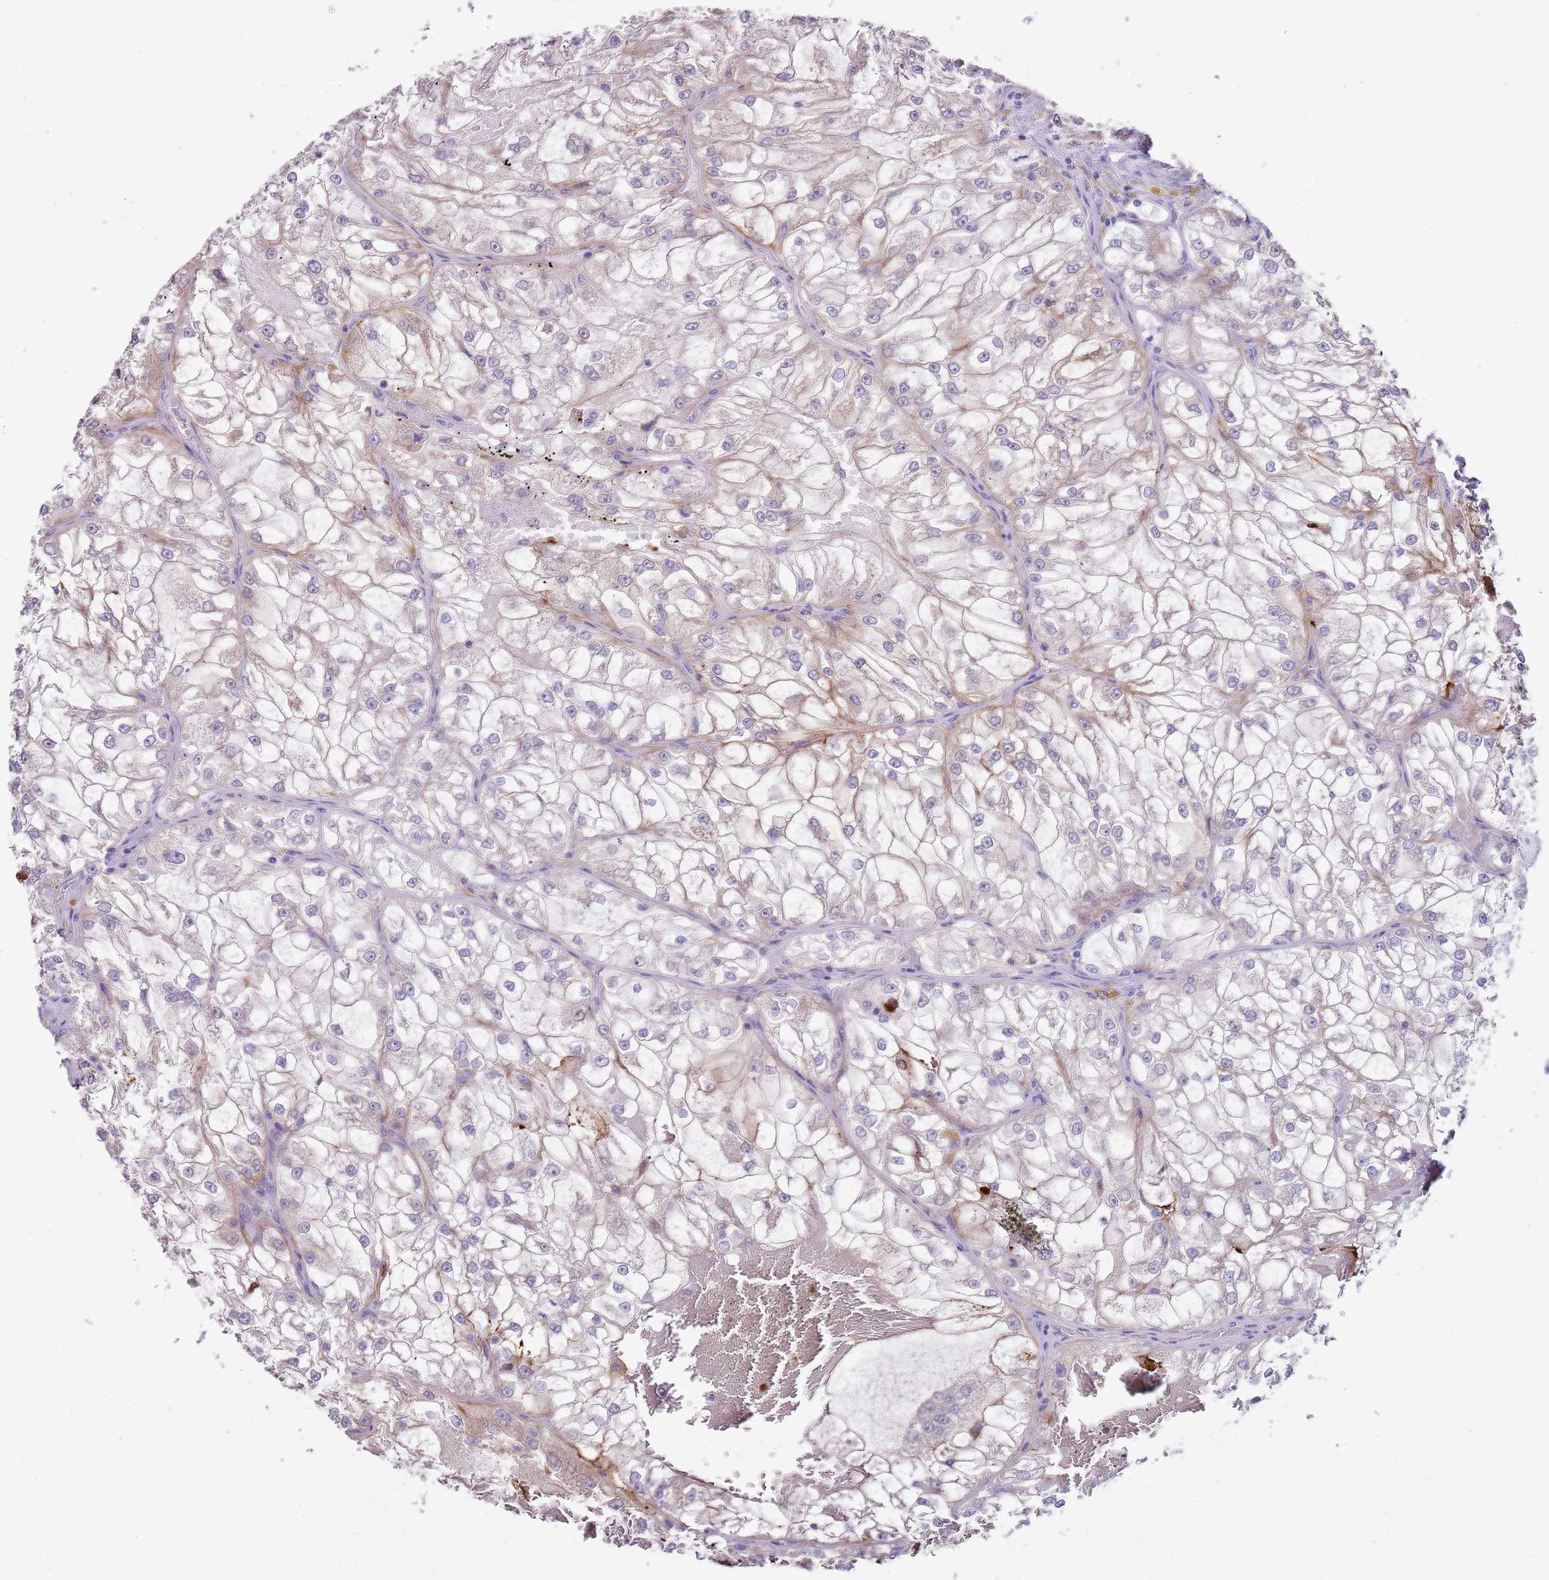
{"staining": {"intensity": "negative", "quantity": "none", "location": "none"}, "tissue": "renal cancer", "cell_type": "Tumor cells", "image_type": "cancer", "snomed": [{"axis": "morphology", "description": "Adenocarcinoma, NOS"}, {"axis": "topography", "description": "Kidney"}], "caption": "There is no significant expression in tumor cells of renal adenocarcinoma.", "gene": "C2CD3", "patient": {"sex": "female", "age": 72}}